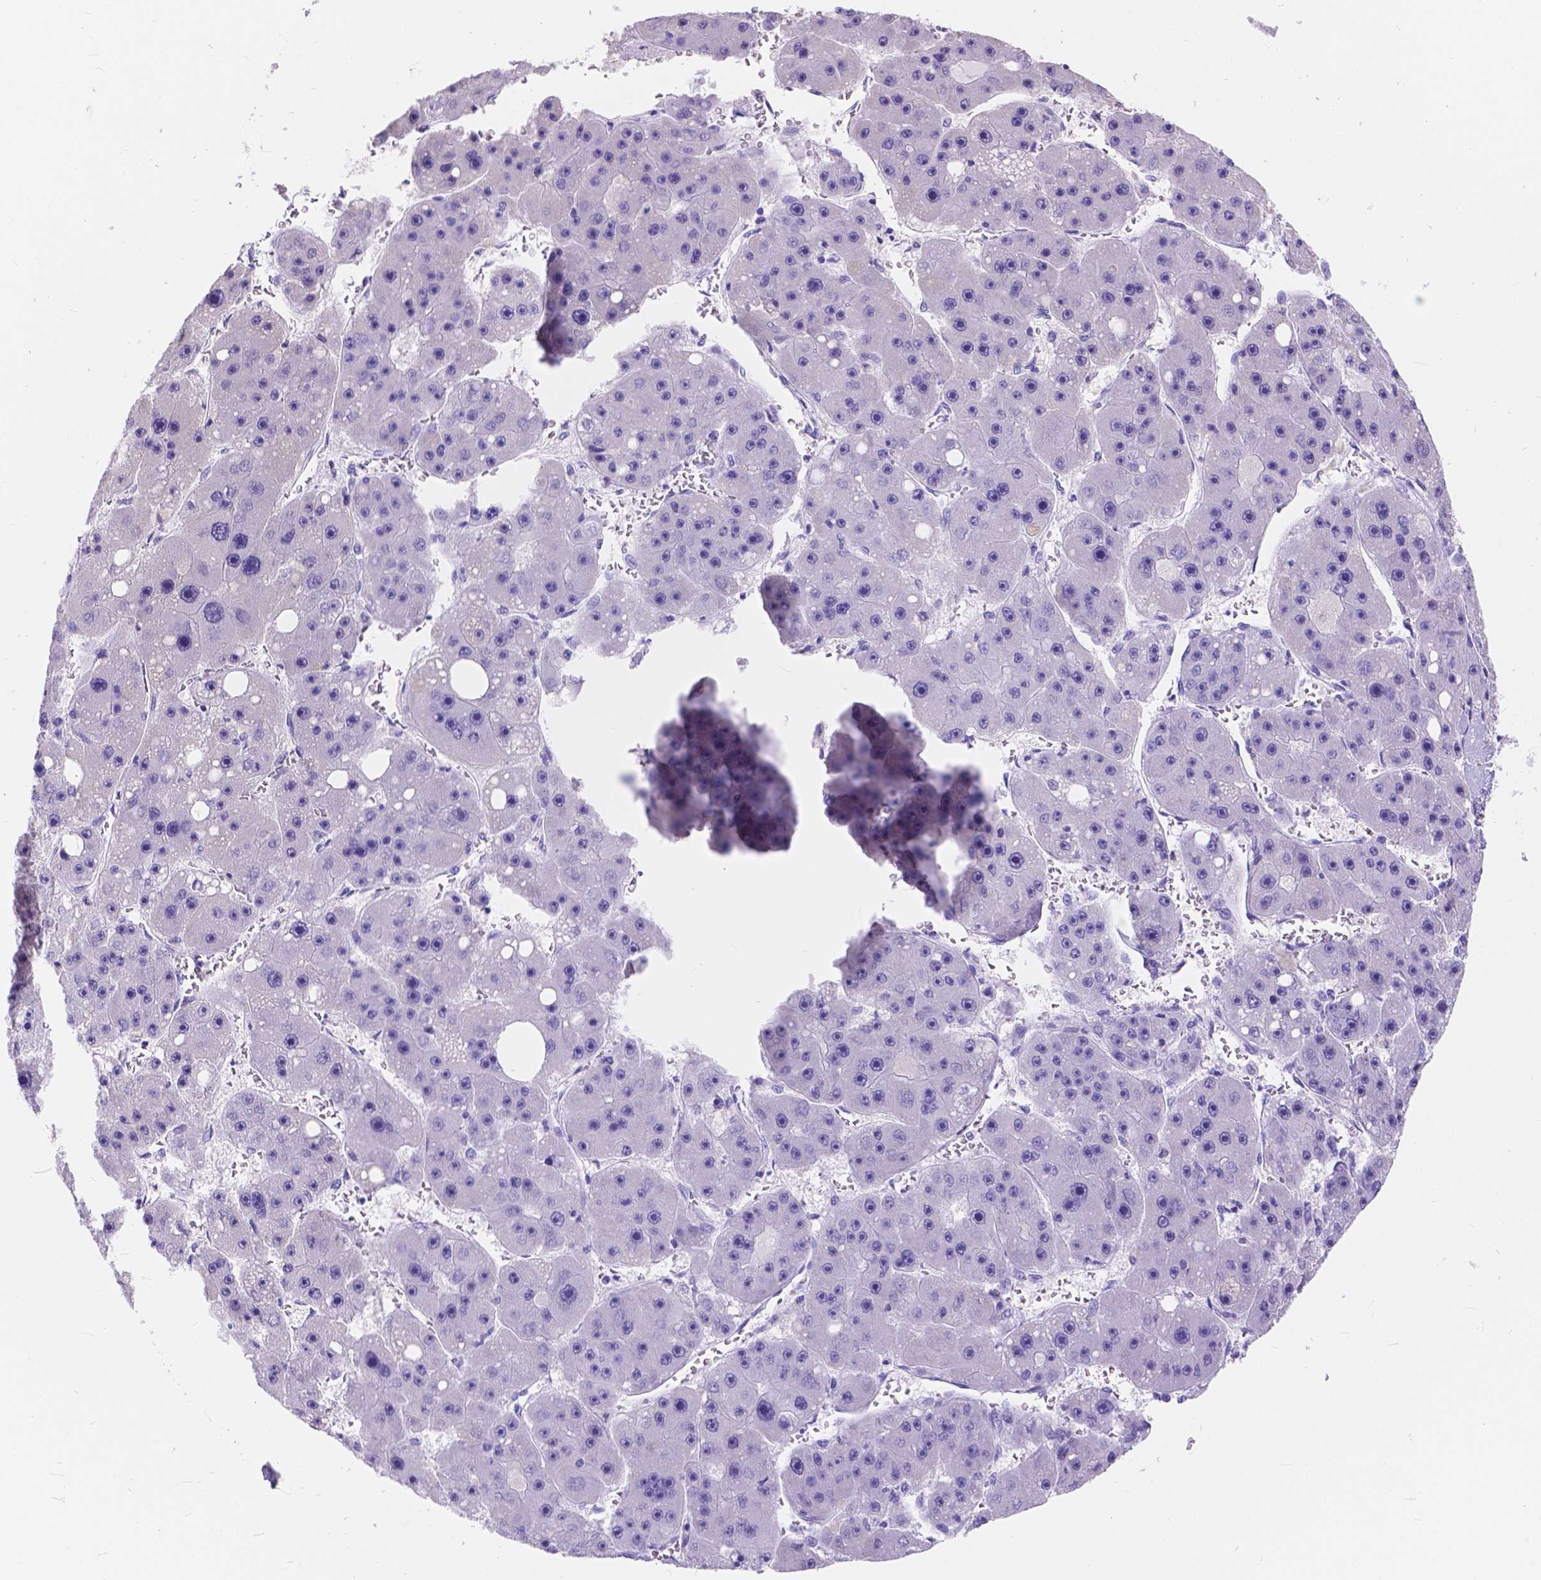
{"staining": {"intensity": "negative", "quantity": "none", "location": "none"}, "tissue": "liver cancer", "cell_type": "Tumor cells", "image_type": "cancer", "snomed": [{"axis": "morphology", "description": "Carcinoma, Hepatocellular, NOS"}, {"axis": "topography", "description": "Liver"}], "caption": "Immunohistochemical staining of human liver cancer (hepatocellular carcinoma) reveals no significant staining in tumor cells.", "gene": "FOXL2", "patient": {"sex": "female", "age": 61}}